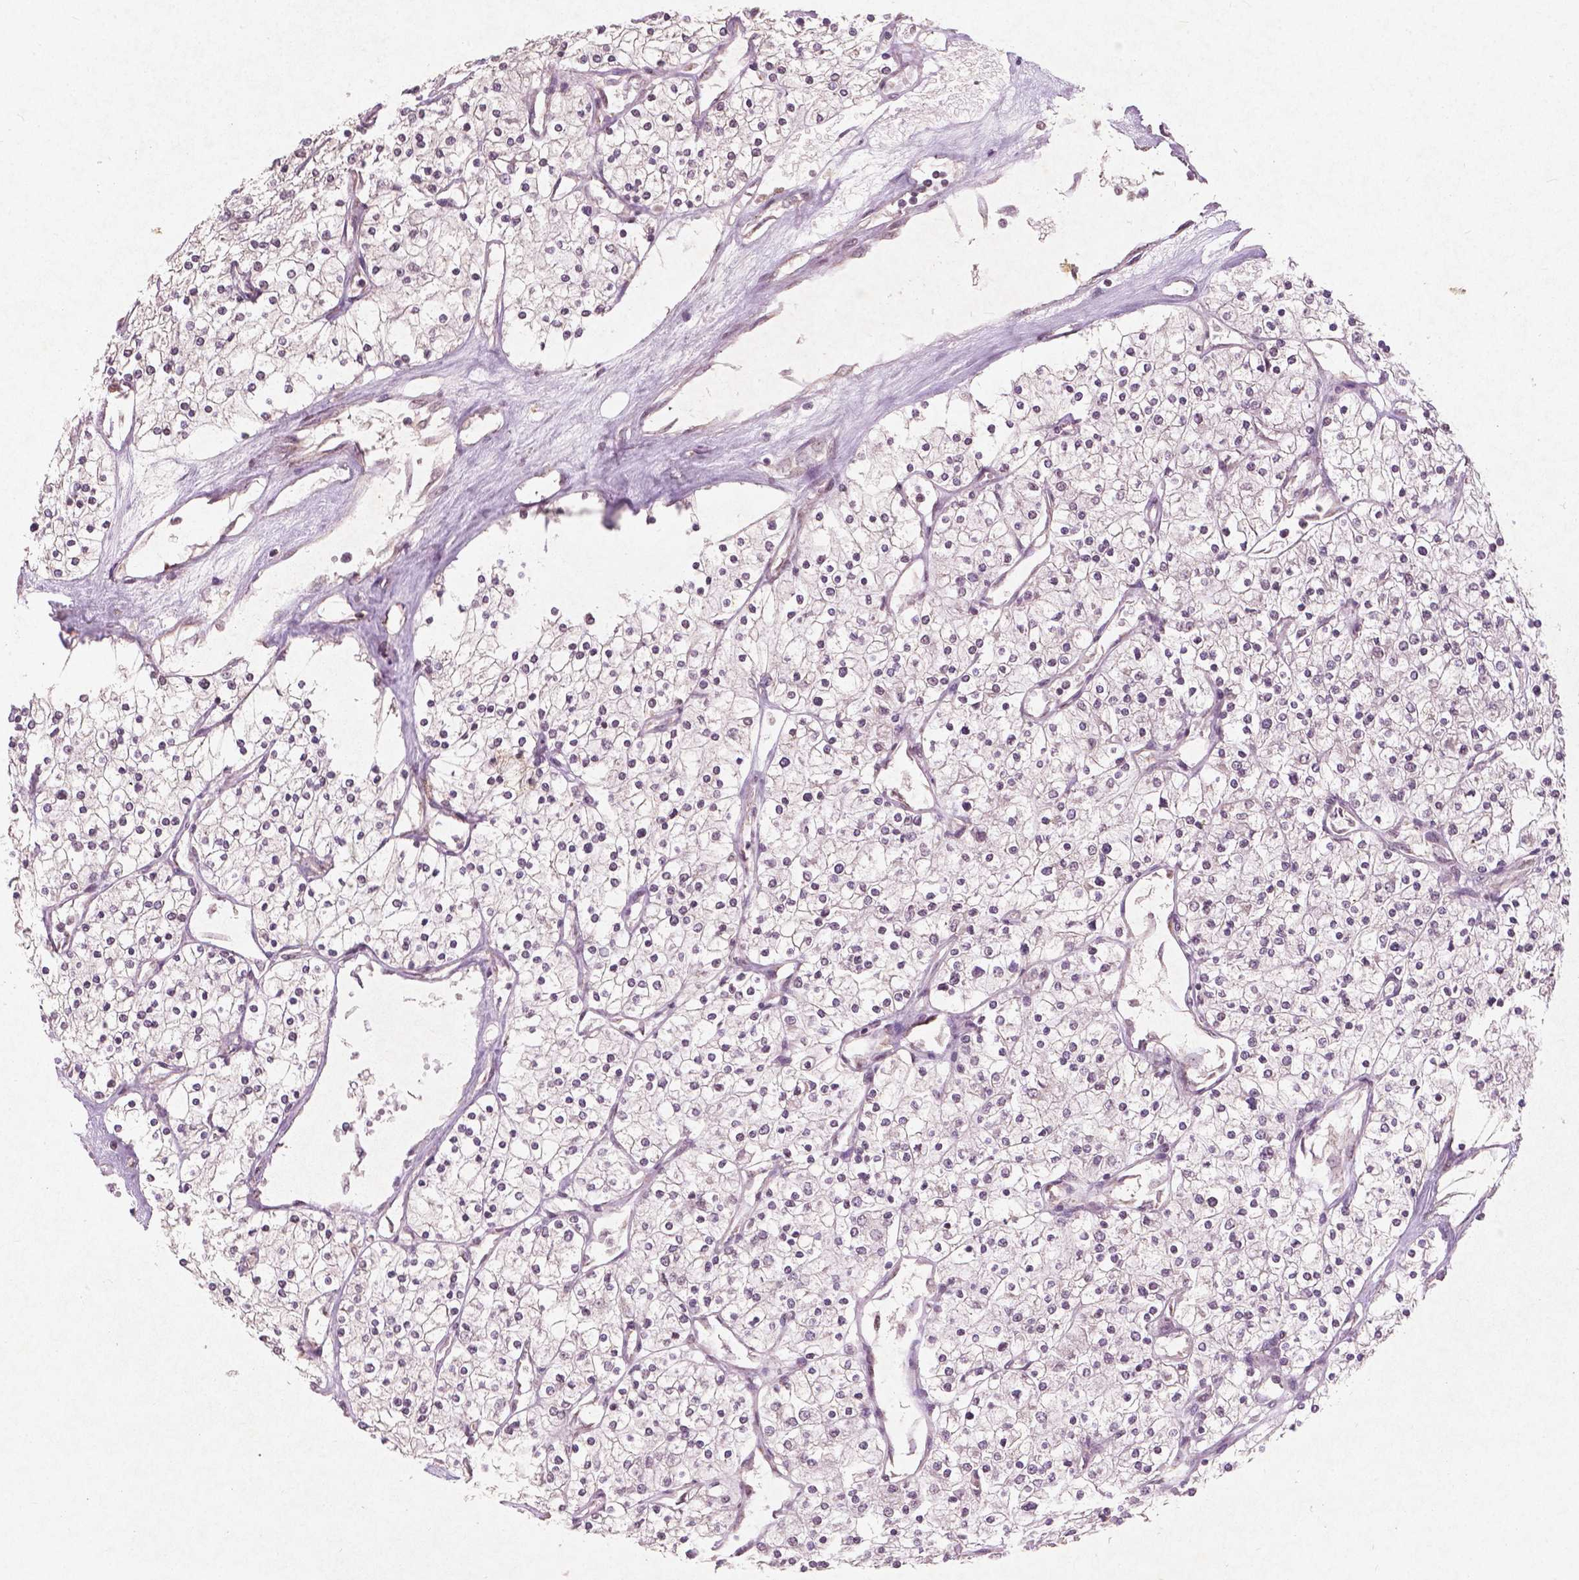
{"staining": {"intensity": "negative", "quantity": "none", "location": "none"}, "tissue": "renal cancer", "cell_type": "Tumor cells", "image_type": "cancer", "snomed": [{"axis": "morphology", "description": "Adenocarcinoma, NOS"}, {"axis": "topography", "description": "Kidney"}], "caption": "Renal cancer was stained to show a protein in brown. There is no significant positivity in tumor cells.", "gene": "SMAD2", "patient": {"sex": "male", "age": 80}}